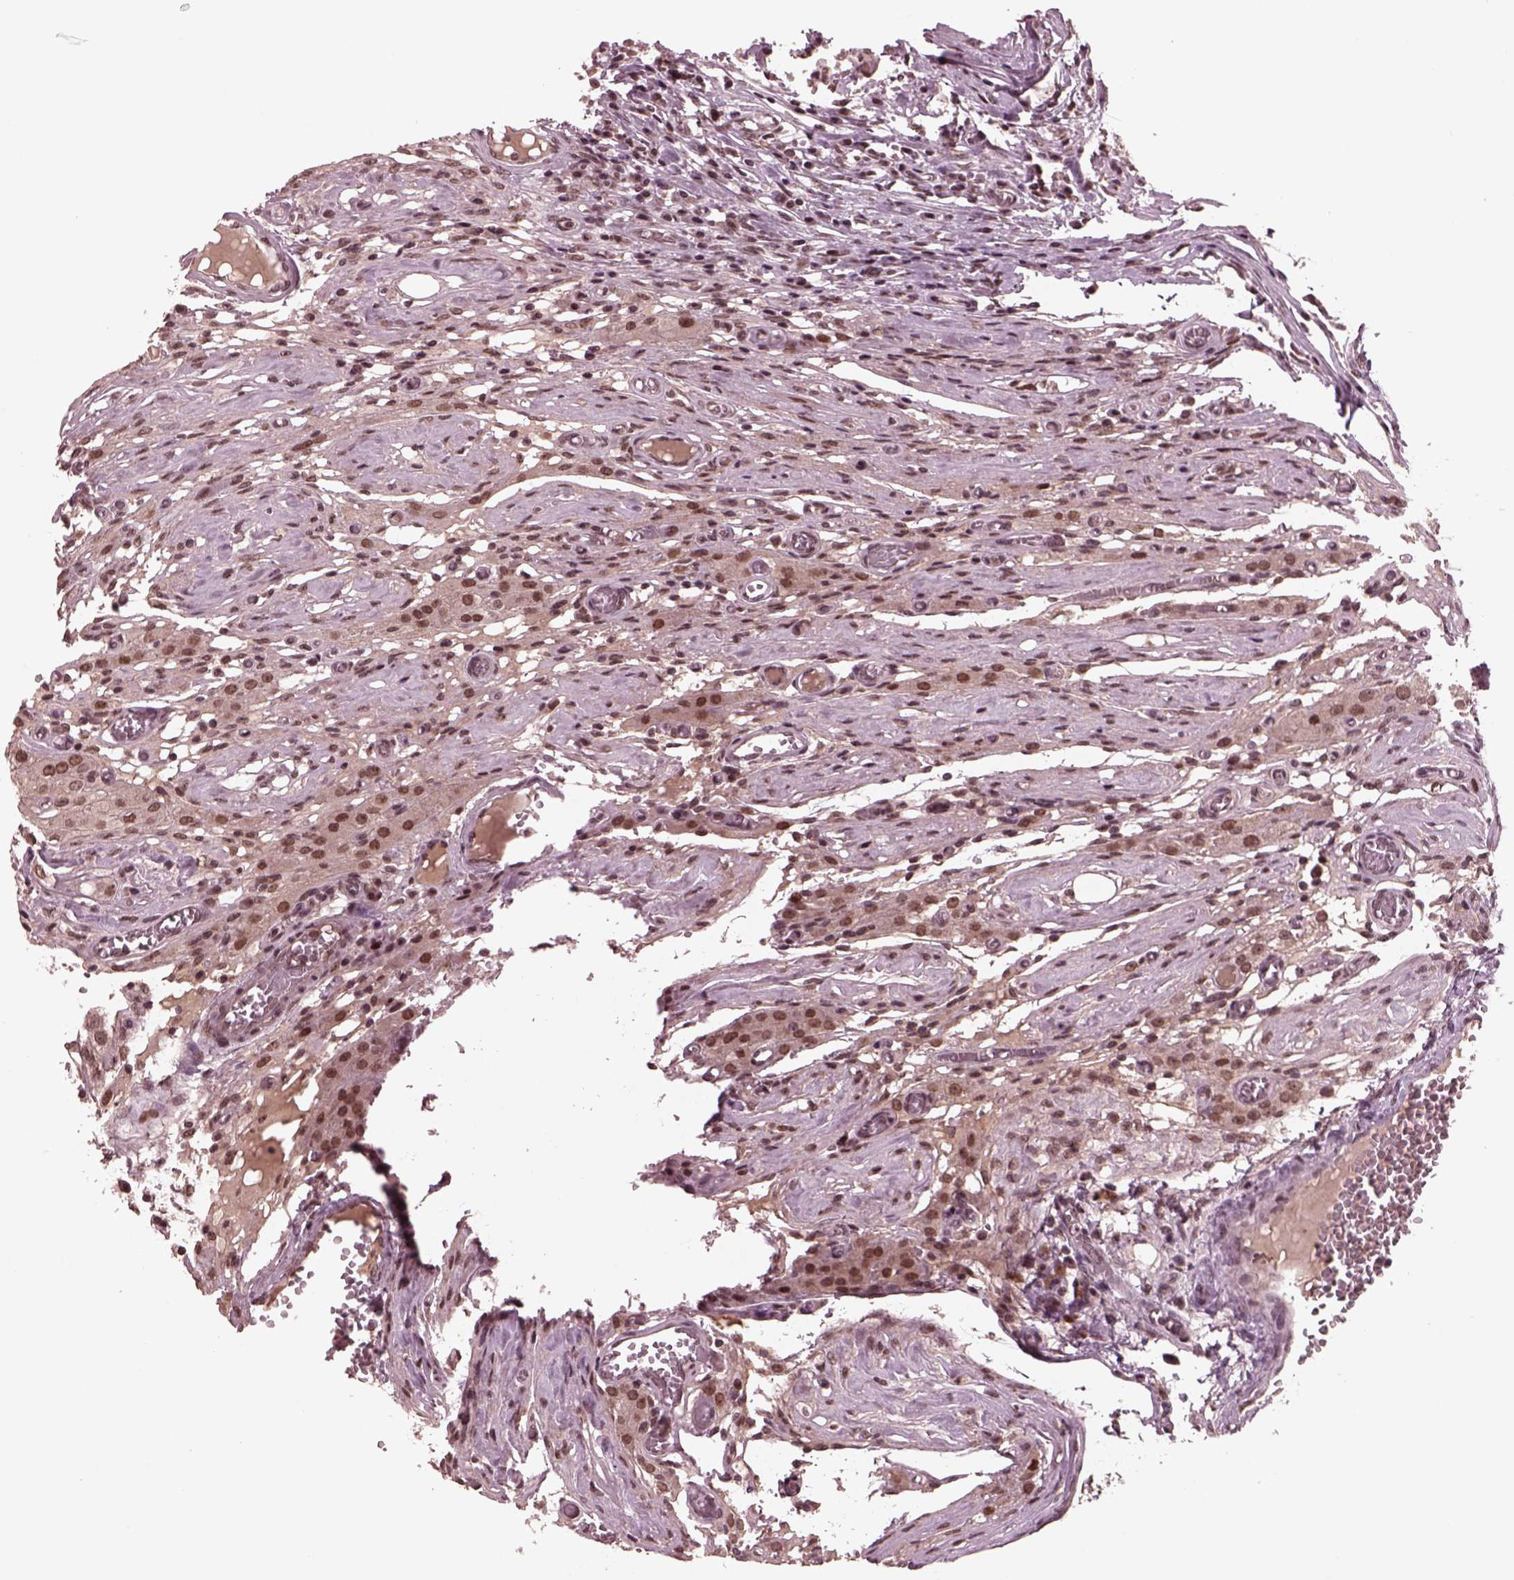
{"staining": {"intensity": "moderate", "quantity": ">75%", "location": "nuclear"}, "tissue": "testis cancer", "cell_type": "Tumor cells", "image_type": "cancer", "snomed": [{"axis": "morphology", "description": "Carcinoma, Embryonal, NOS"}, {"axis": "topography", "description": "Testis"}], "caption": "Testis embryonal carcinoma stained for a protein (brown) displays moderate nuclear positive staining in approximately >75% of tumor cells.", "gene": "NAP1L5", "patient": {"sex": "male", "age": 36}}